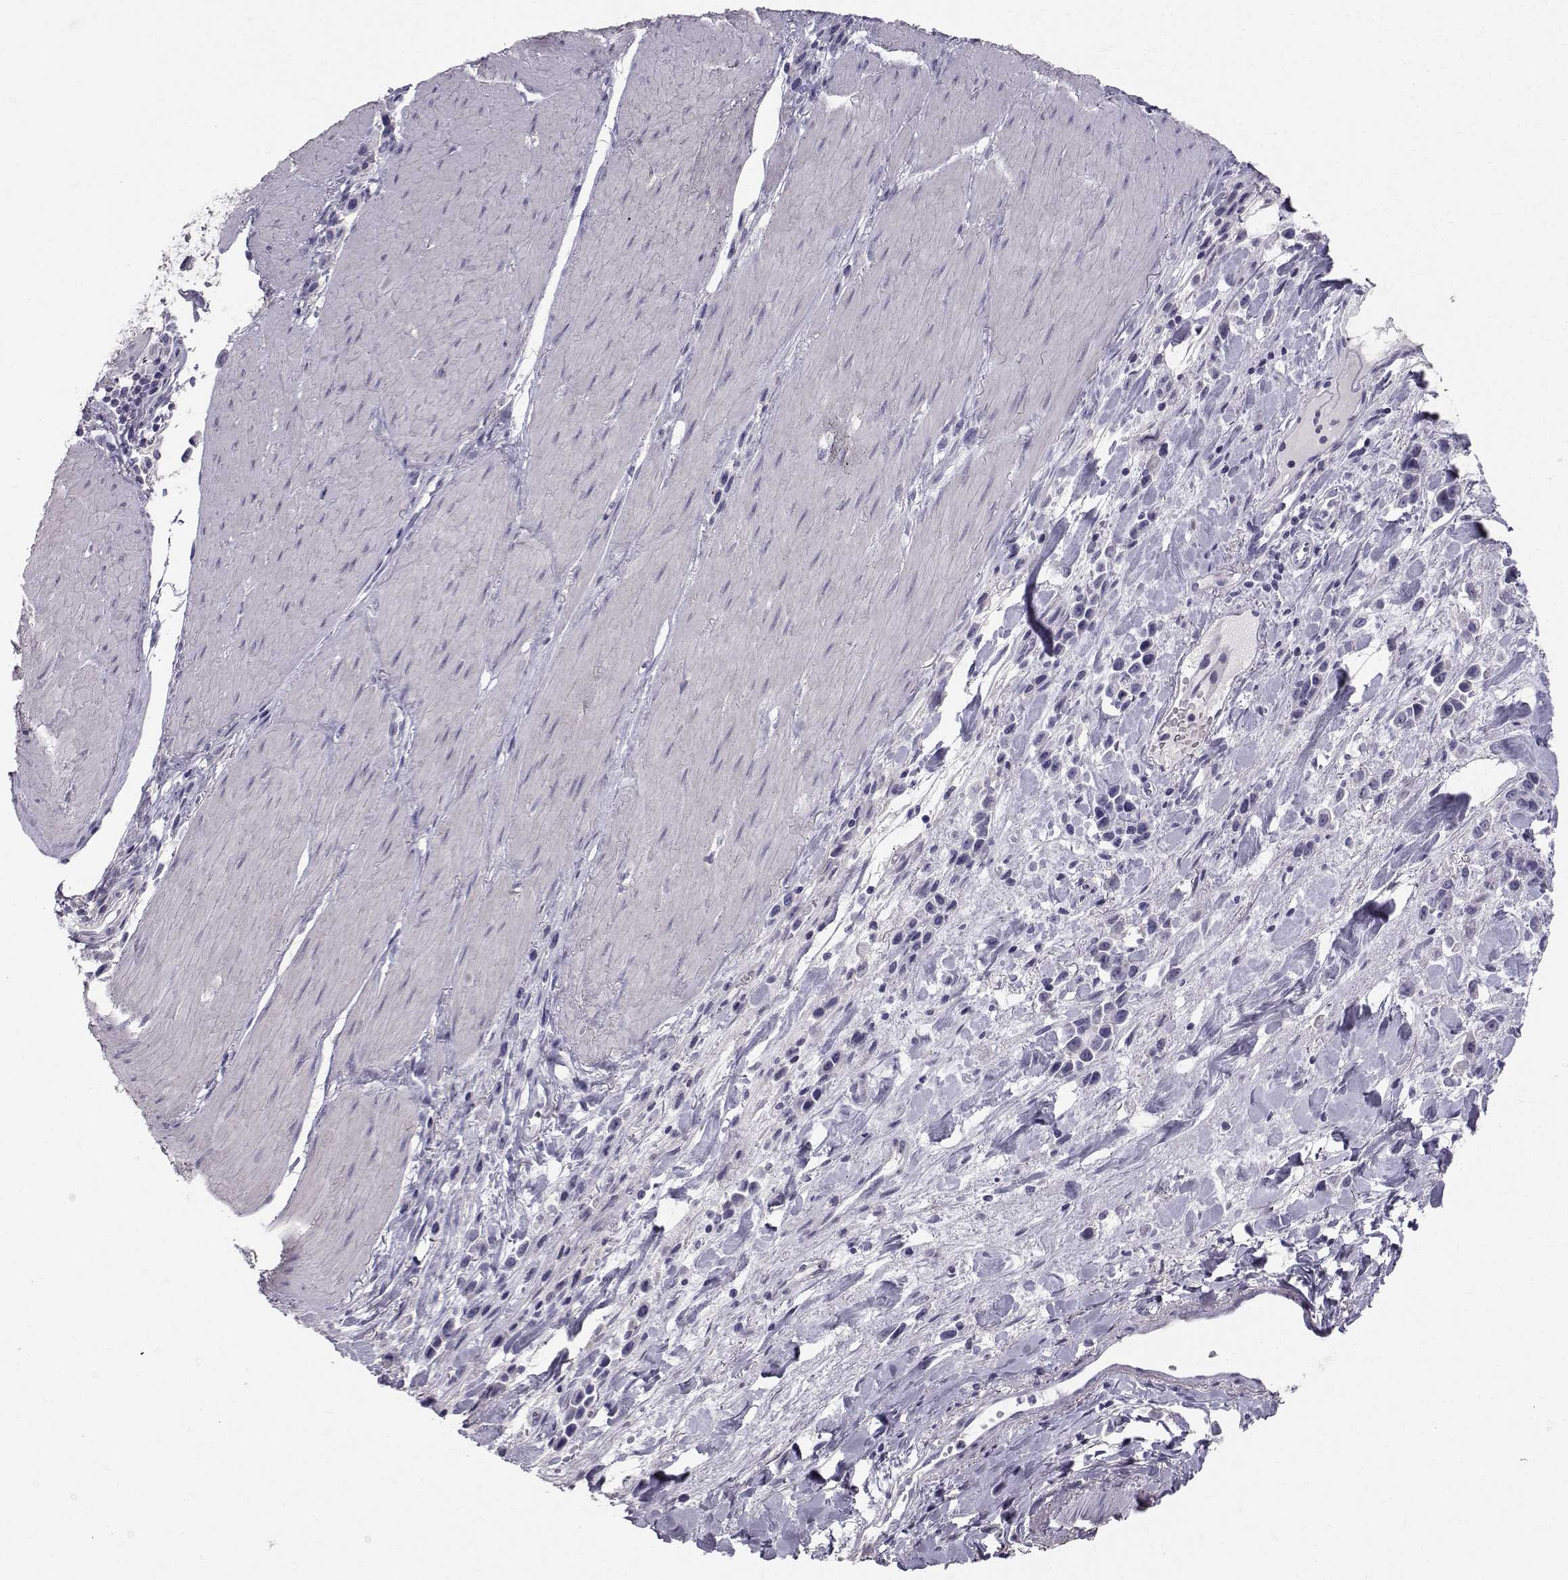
{"staining": {"intensity": "negative", "quantity": "none", "location": "none"}, "tissue": "stomach cancer", "cell_type": "Tumor cells", "image_type": "cancer", "snomed": [{"axis": "morphology", "description": "Adenocarcinoma, NOS"}, {"axis": "topography", "description": "Stomach"}], "caption": "Tumor cells show no significant staining in stomach cancer.", "gene": "SPDYE4", "patient": {"sex": "male", "age": 47}}